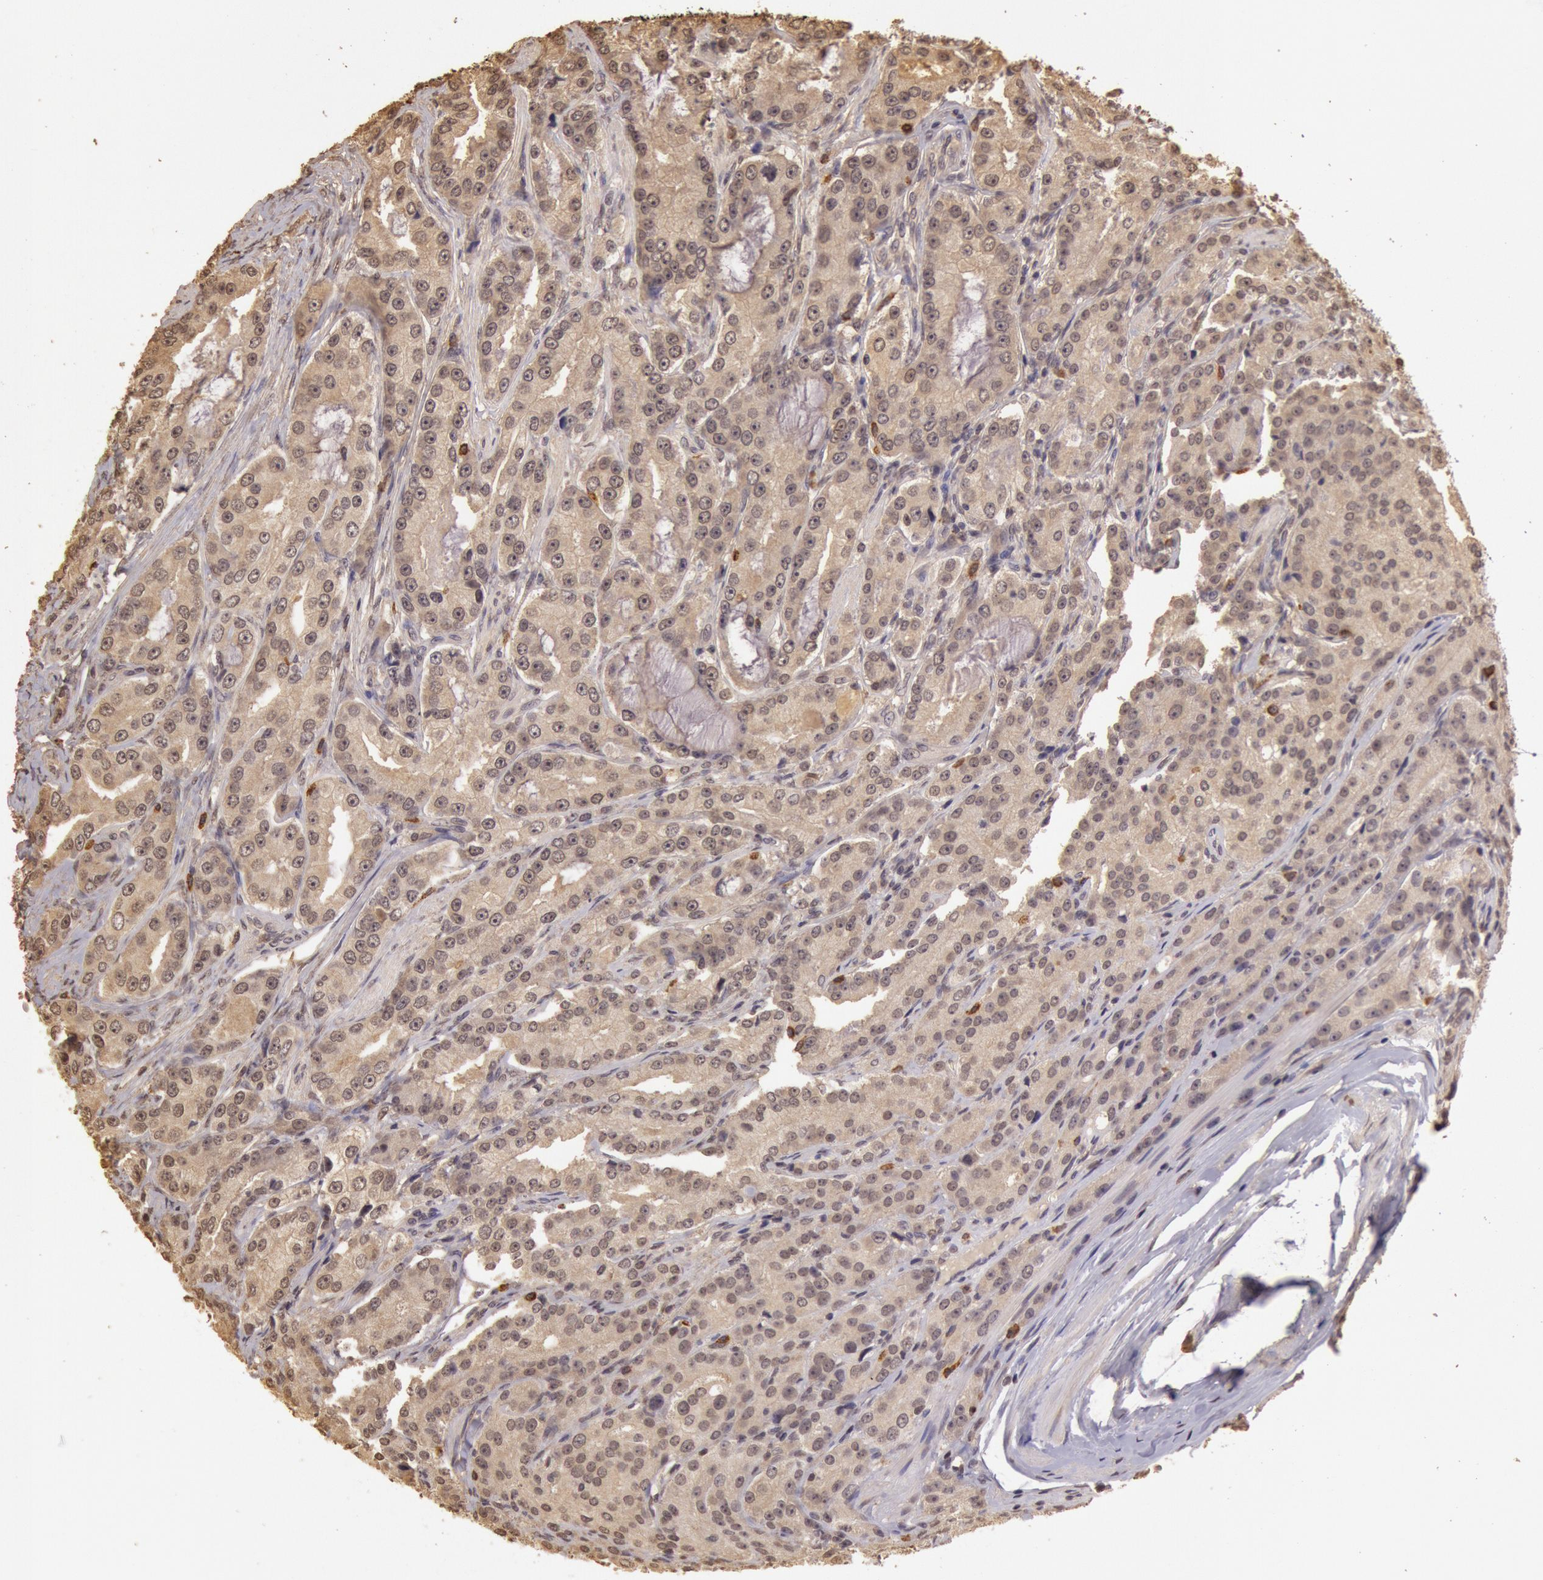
{"staining": {"intensity": "weak", "quantity": ">75%", "location": "cytoplasmic/membranous"}, "tissue": "prostate cancer", "cell_type": "Tumor cells", "image_type": "cancer", "snomed": [{"axis": "morphology", "description": "Adenocarcinoma, Medium grade"}, {"axis": "topography", "description": "Prostate"}], "caption": "Protein expression analysis of prostate cancer (medium-grade adenocarcinoma) demonstrates weak cytoplasmic/membranous expression in approximately >75% of tumor cells.", "gene": "SOD1", "patient": {"sex": "male", "age": 72}}